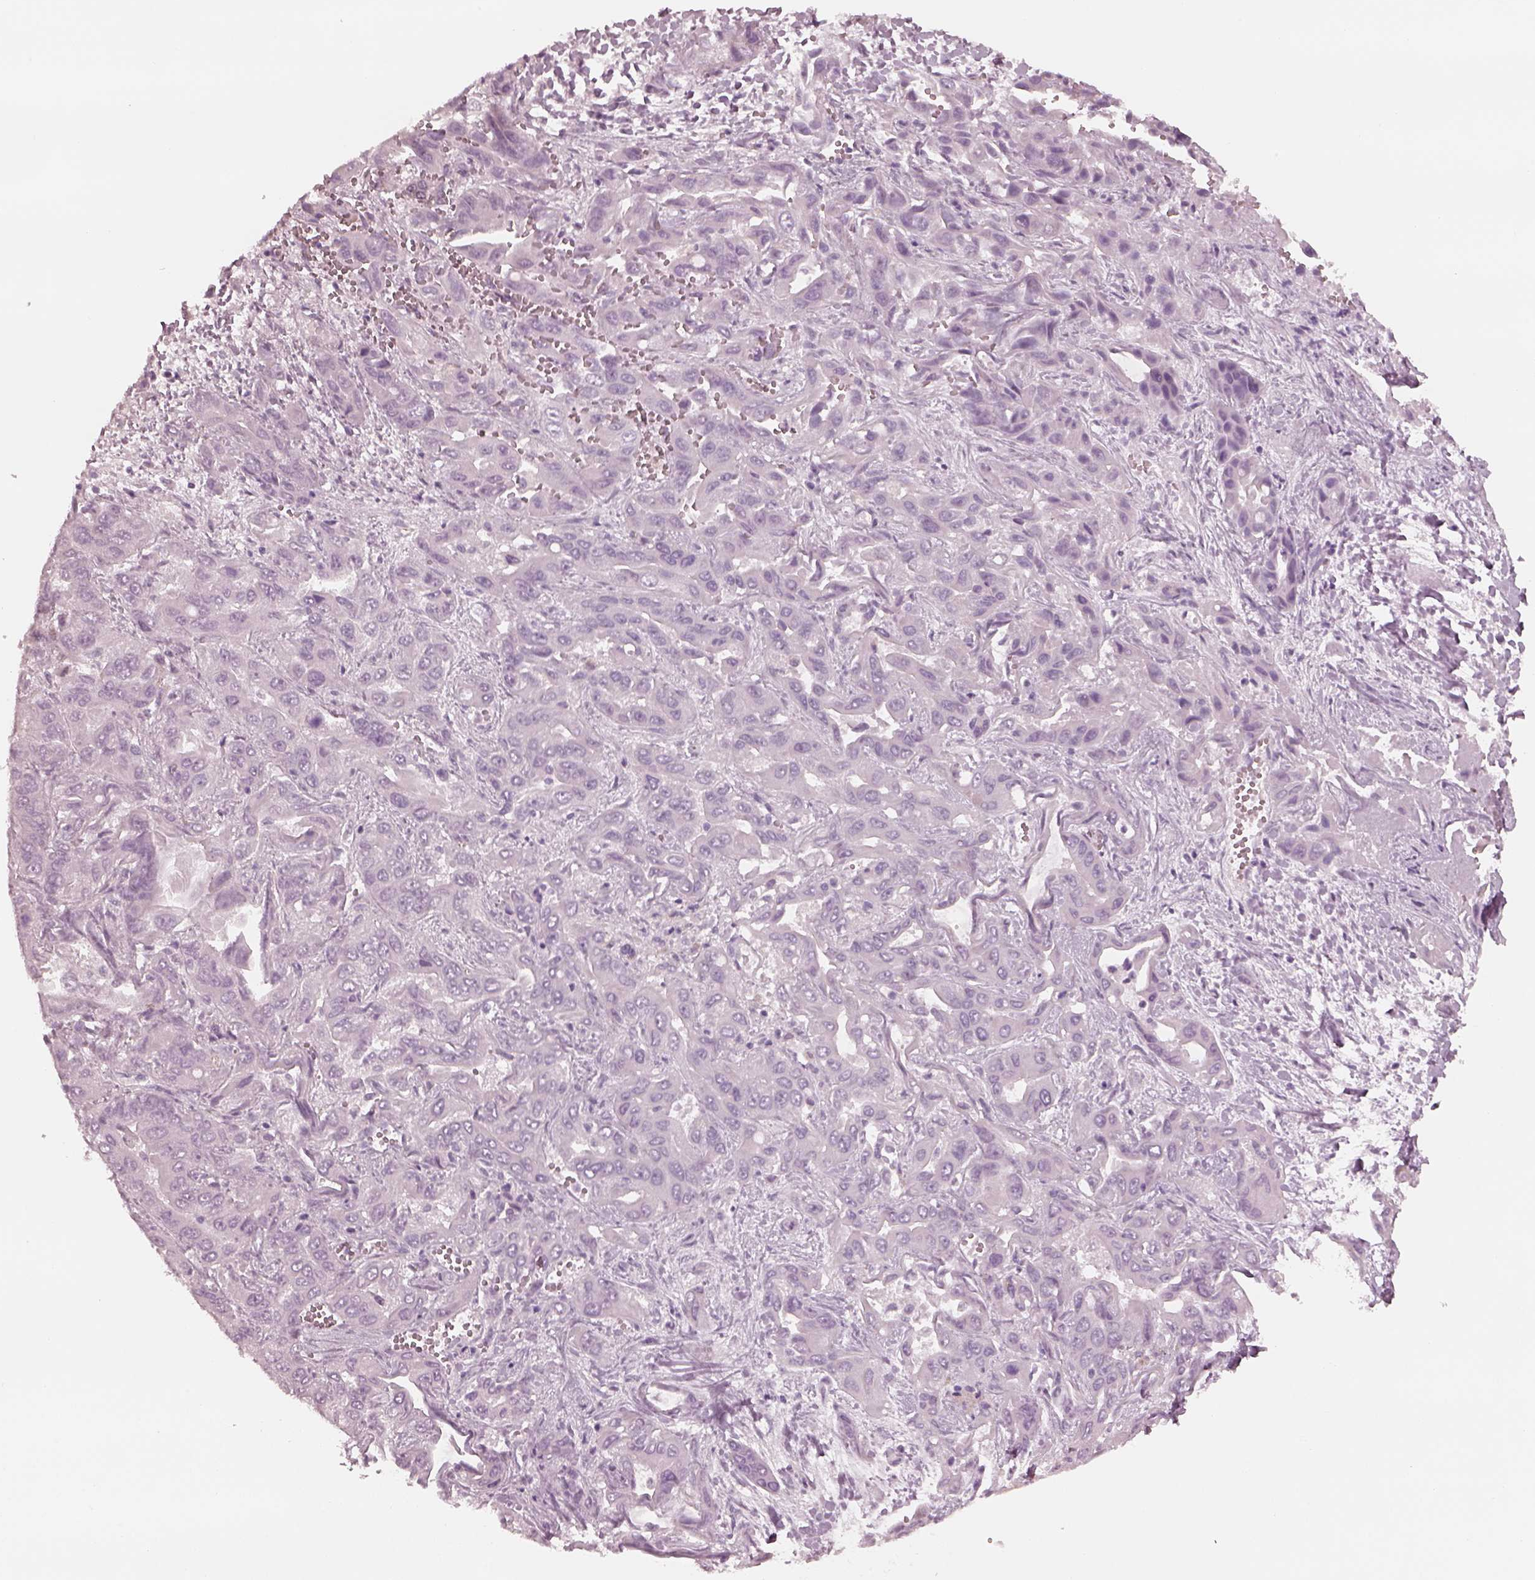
{"staining": {"intensity": "negative", "quantity": "none", "location": "none"}, "tissue": "liver cancer", "cell_type": "Tumor cells", "image_type": "cancer", "snomed": [{"axis": "morphology", "description": "Cholangiocarcinoma"}, {"axis": "topography", "description": "Liver"}], "caption": "A photomicrograph of liver cholangiocarcinoma stained for a protein demonstrates no brown staining in tumor cells. (Stains: DAB (3,3'-diaminobenzidine) immunohistochemistry (IHC) with hematoxylin counter stain, Microscopy: brightfield microscopy at high magnification).", "gene": "RSPH9", "patient": {"sex": "female", "age": 52}}